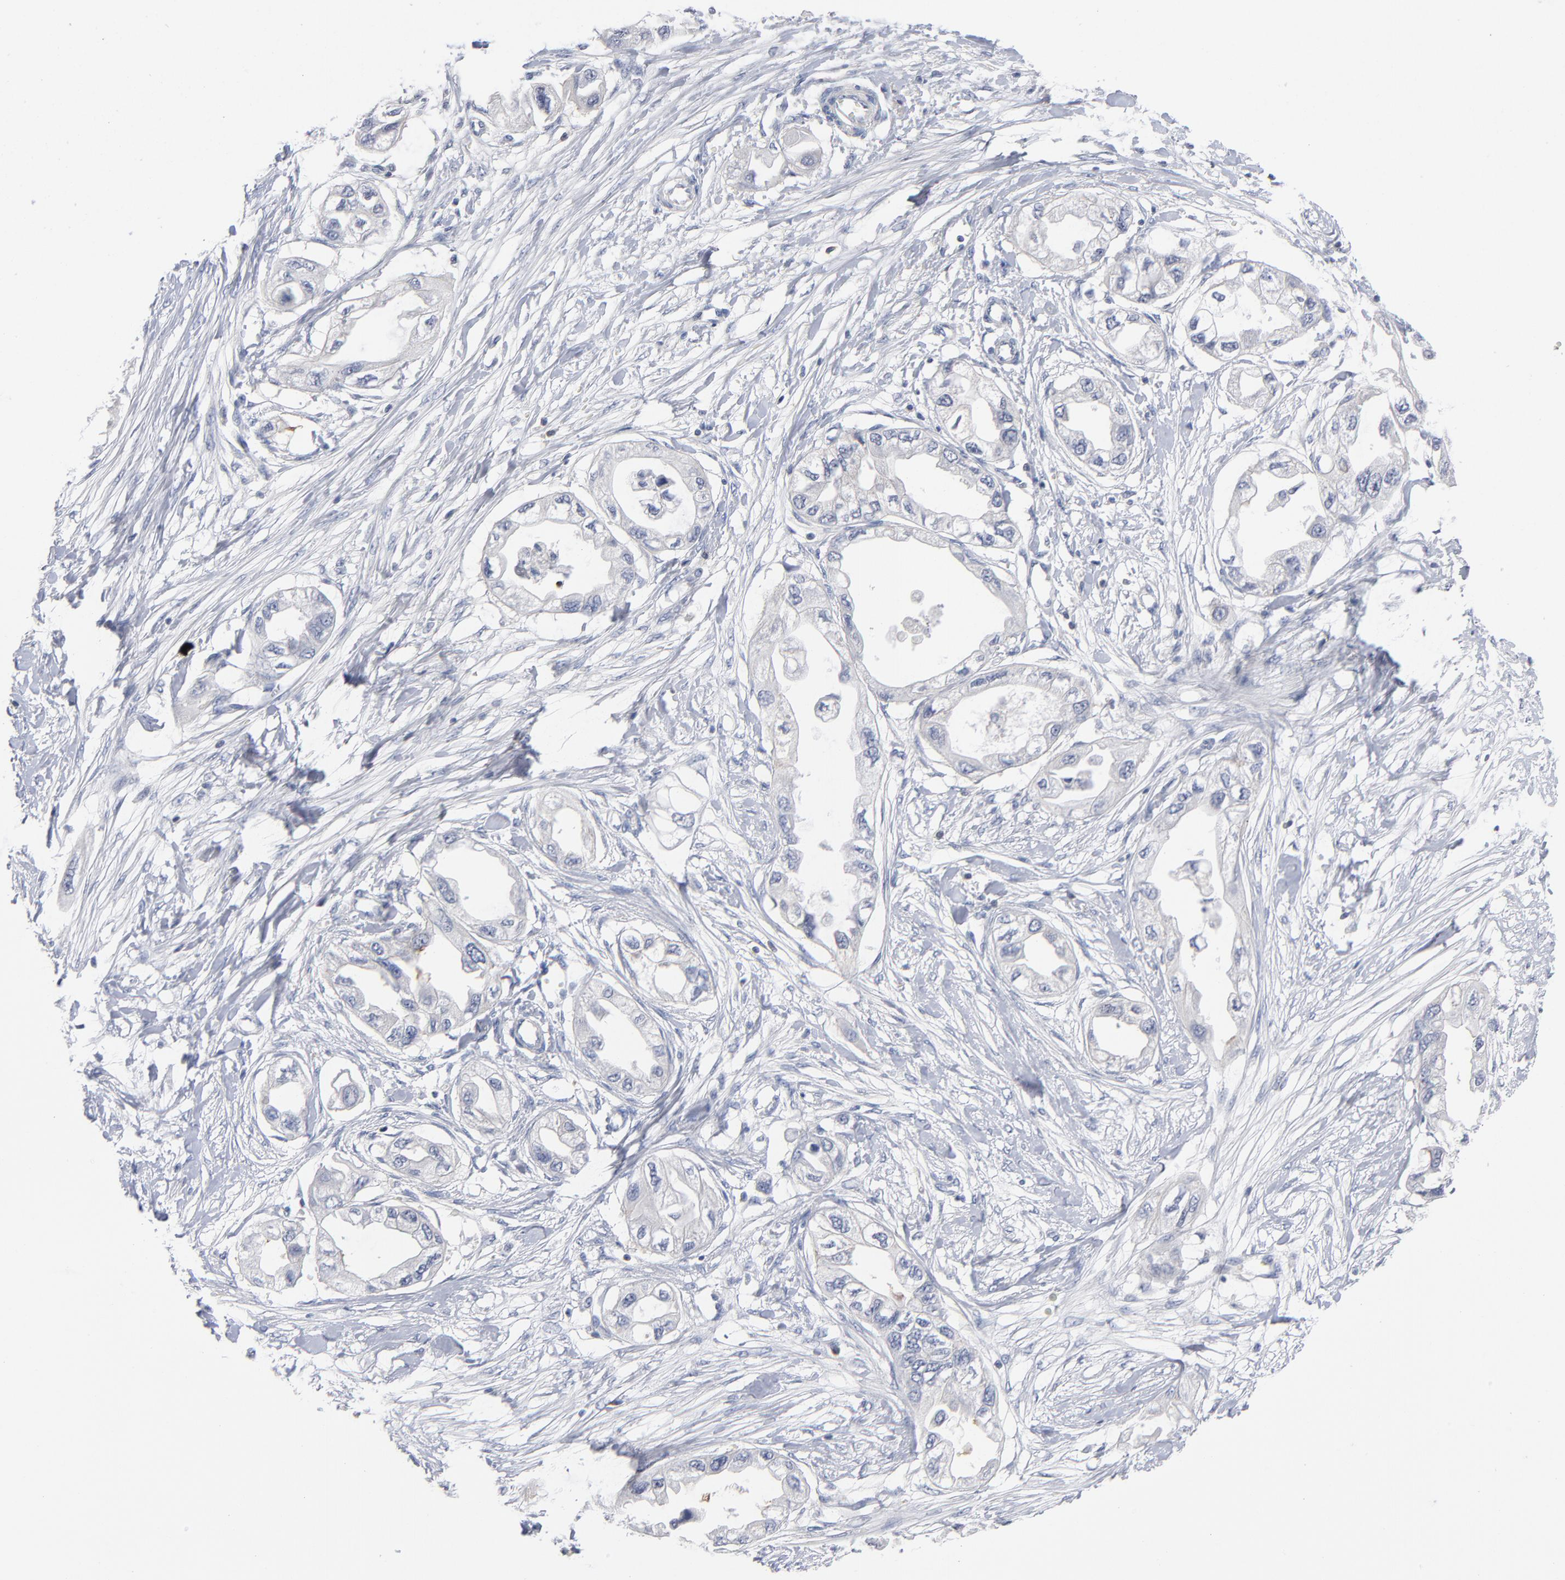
{"staining": {"intensity": "negative", "quantity": "none", "location": "none"}, "tissue": "endometrial cancer", "cell_type": "Tumor cells", "image_type": "cancer", "snomed": [{"axis": "morphology", "description": "Adenocarcinoma, NOS"}, {"axis": "topography", "description": "Endometrium"}], "caption": "Immunohistochemistry of adenocarcinoma (endometrial) shows no positivity in tumor cells.", "gene": "PDLIM2", "patient": {"sex": "female", "age": 67}}